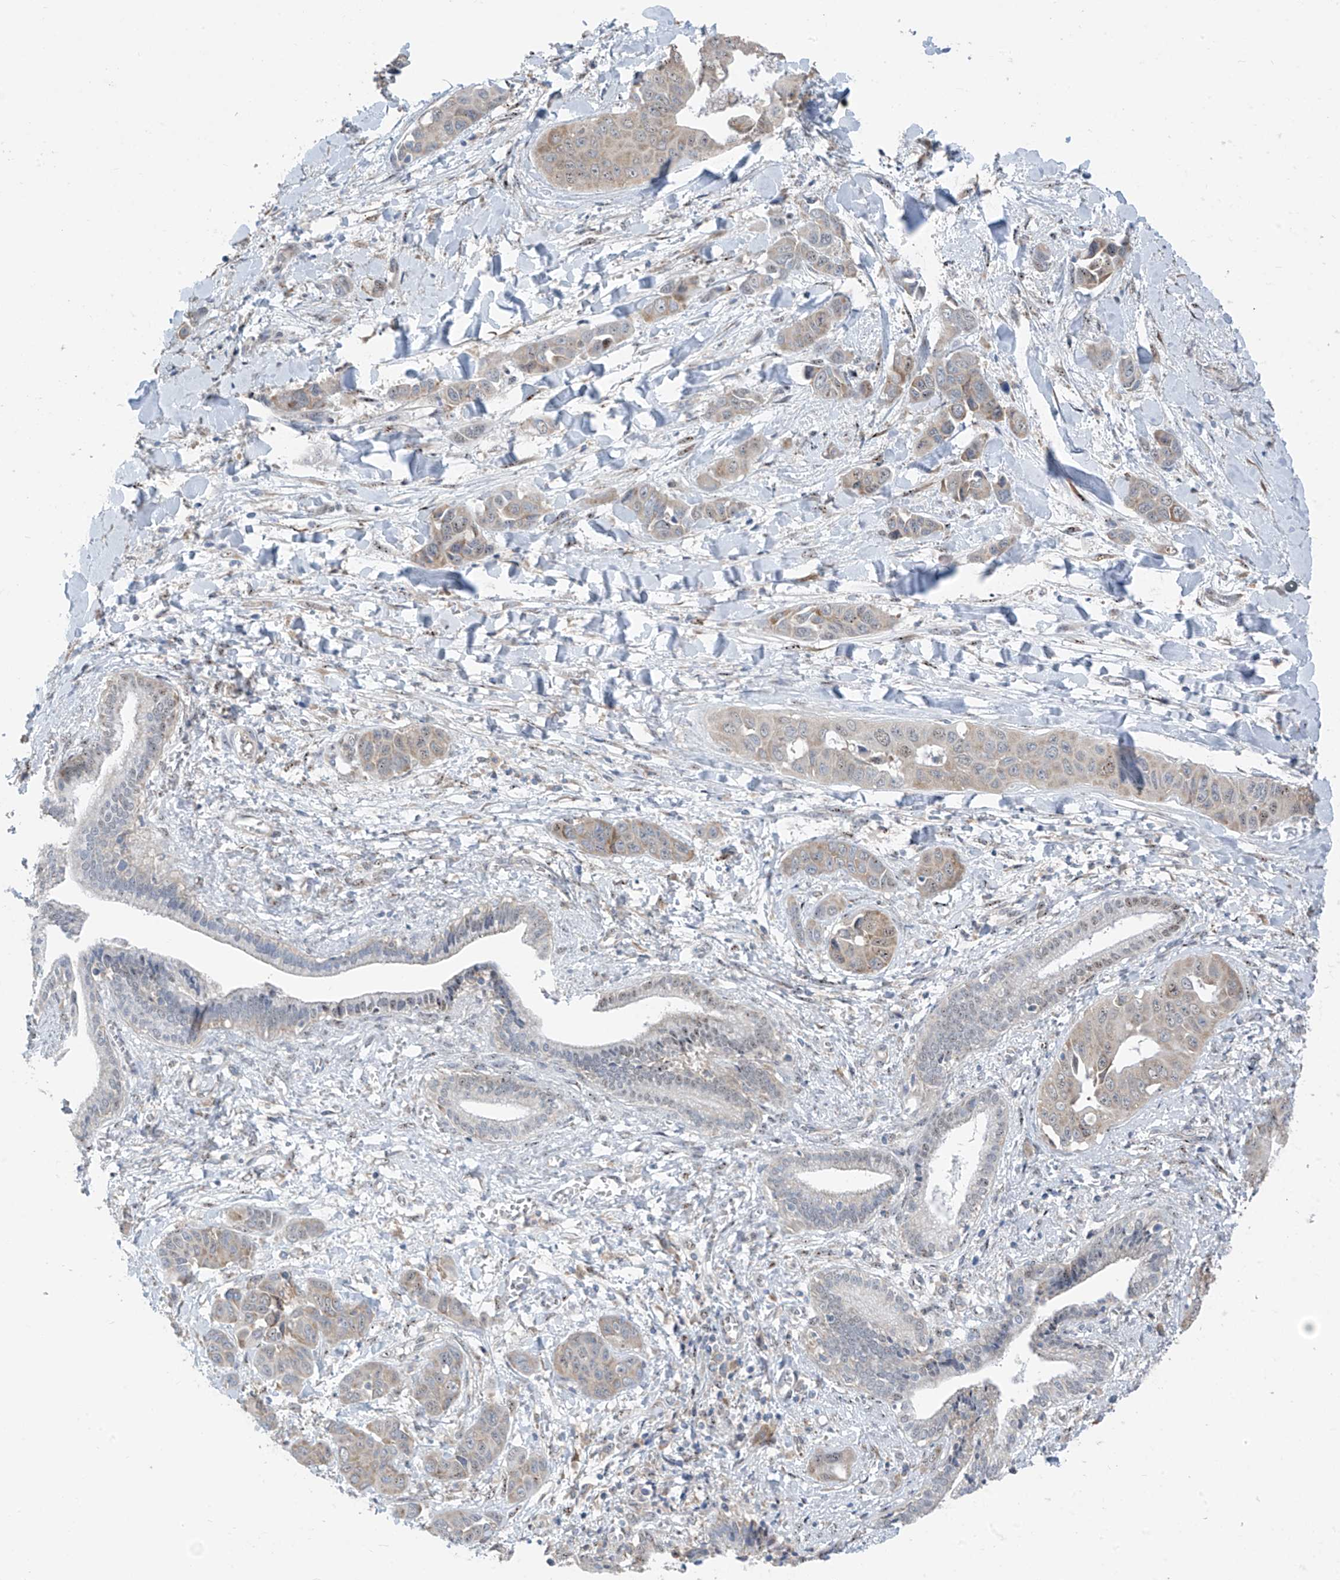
{"staining": {"intensity": "weak", "quantity": "25%-75%", "location": "cytoplasmic/membranous,nuclear"}, "tissue": "liver cancer", "cell_type": "Tumor cells", "image_type": "cancer", "snomed": [{"axis": "morphology", "description": "Cholangiocarcinoma"}, {"axis": "topography", "description": "Liver"}], "caption": "Human liver cancer stained with a protein marker reveals weak staining in tumor cells.", "gene": "RPL4", "patient": {"sex": "female", "age": 52}}